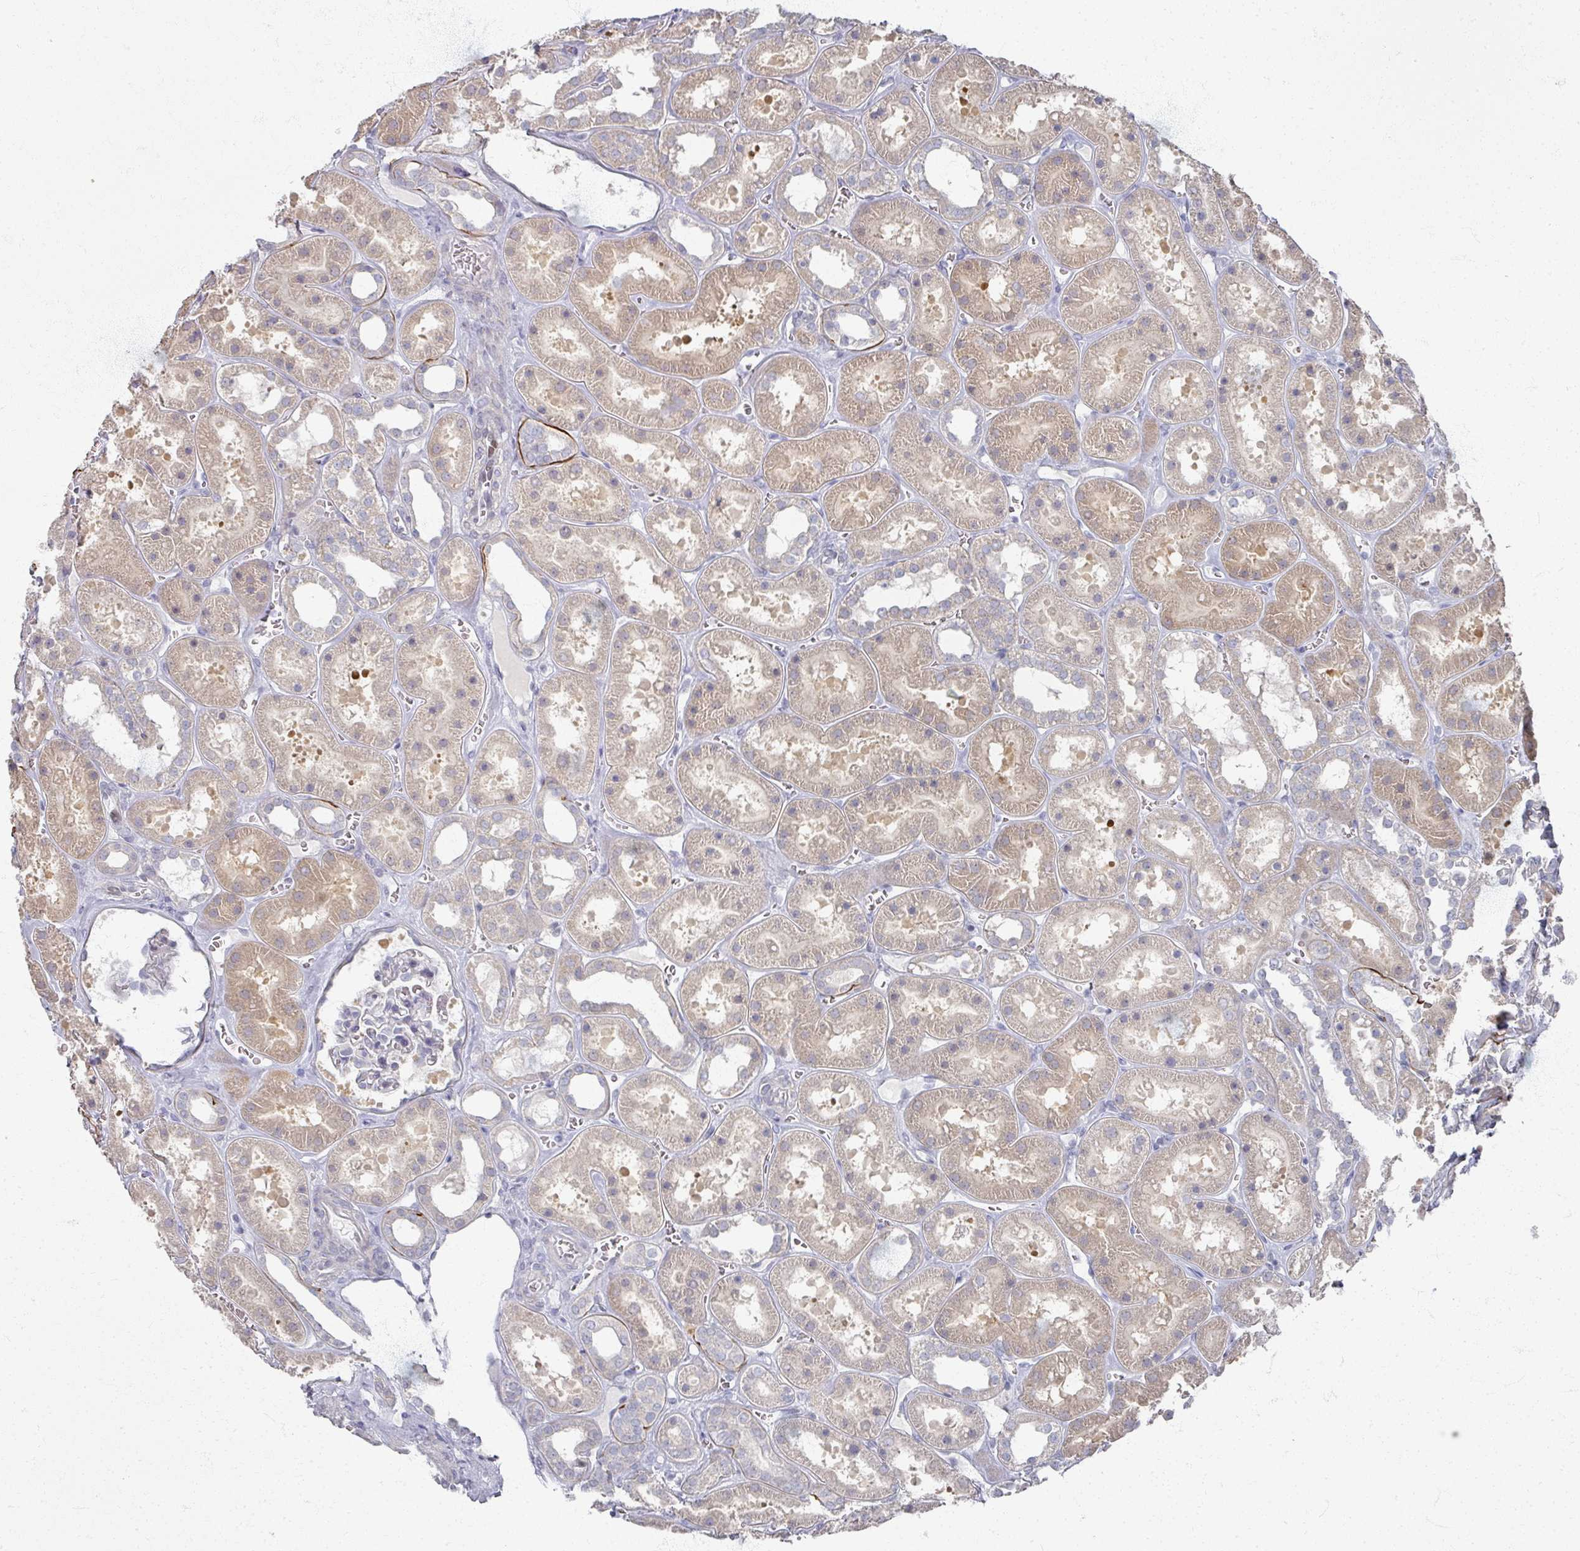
{"staining": {"intensity": "negative", "quantity": "none", "location": "none"}, "tissue": "kidney", "cell_type": "Cells in glomeruli", "image_type": "normal", "snomed": [{"axis": "morphology", "description": "Normal tissue, NOS"}, {"axis": "topography", "description": "Kidney"}], "caption": "The immunohistochemistry (IHC) histopathology image has no significant staining in cells in glomeruli of kidney.", "gene": "TTYH3", "patient": {"sex": "female", "age": 41}}